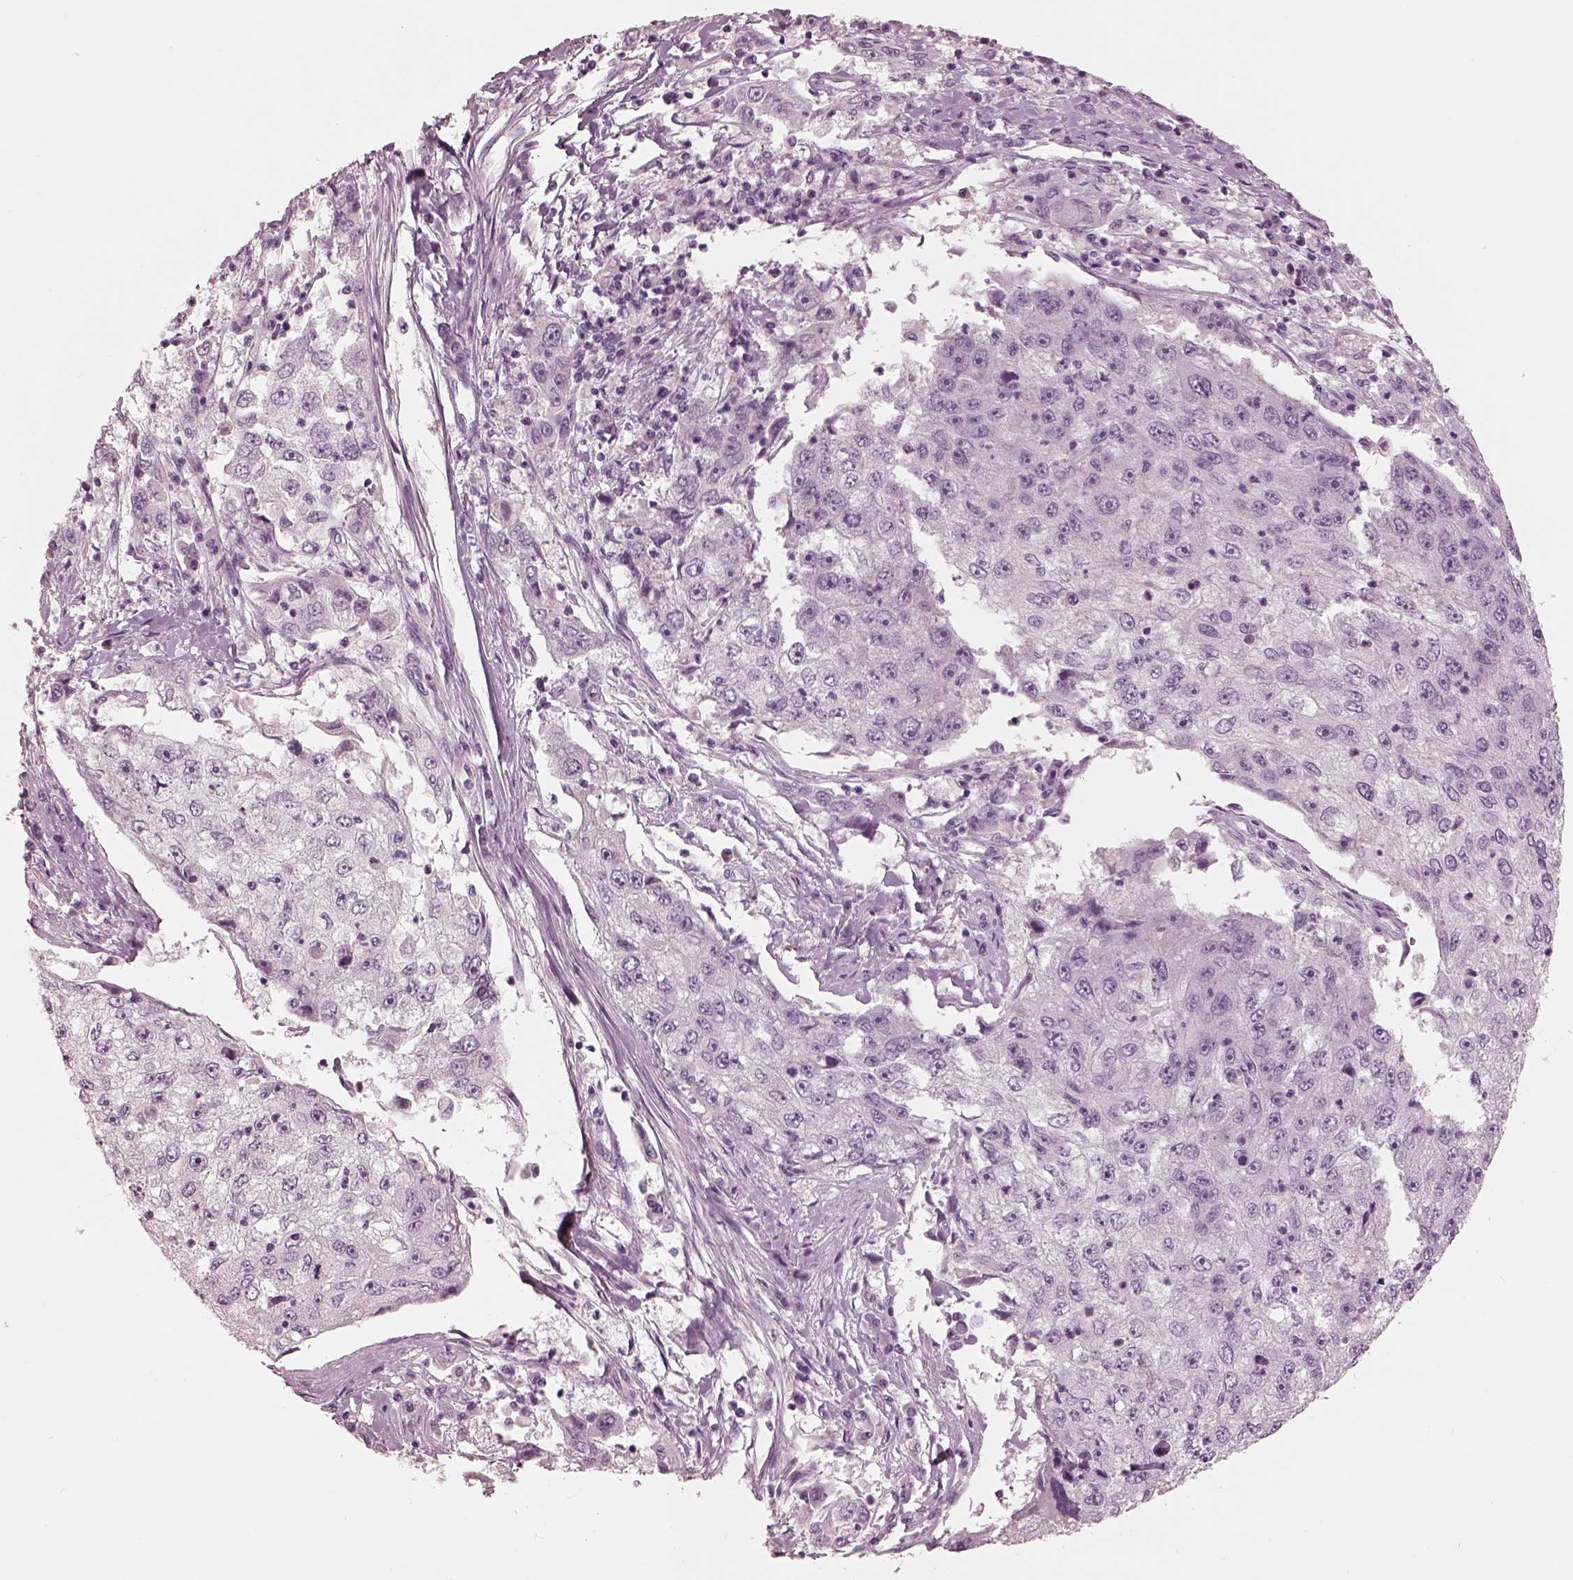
{"staining": {"intensity": "negative", "quantity": "none", "location": "none"}, "tissue": "cervical cancer", "cell_type": "Tumor cells", "image_type": "cancer", "snomed": [{"axis": "morphology", "description": "Squamous cell carcinoma, NOS"}, {"axis": "topography", "description": "Cervix"}], "caption": "Immunohistochemistry (IHC) micrograph of human cervical cancer stained for a protein (brown), which shows no expression in tumor cells.", "gene": "GARIN4", "patient": {"sex": "female", "age": 36}}